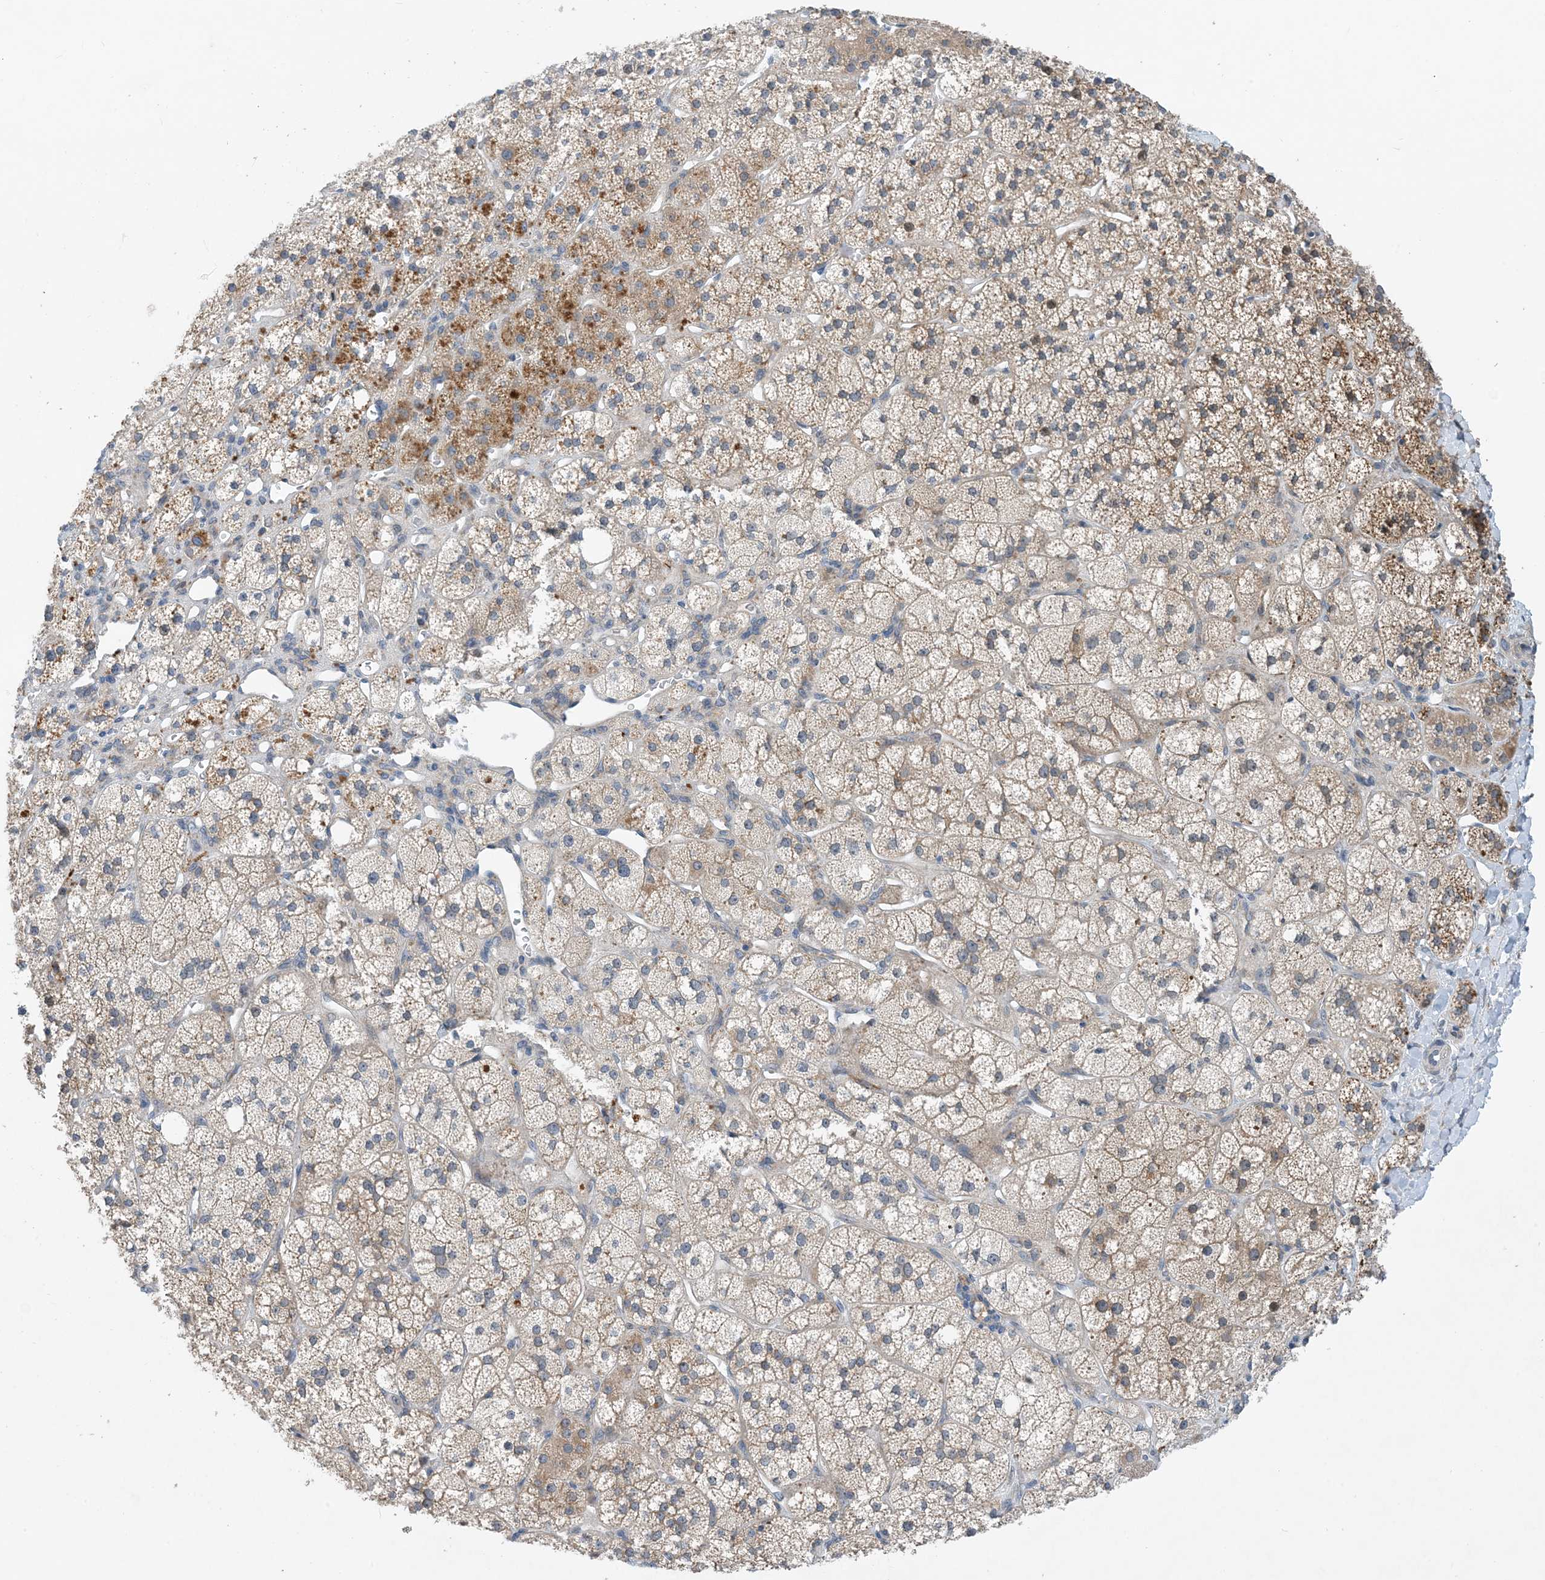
{"staining": {"intensity": "moderate", "quantity": "25%-75%", "location": "cytoplasmic/membranous"}, "tissue": "adrenal gland", "cell_type": "Glandular cells", "image_type": "normal", "snomed": [{"axis": "morphology", "description": "Normal tissue, NOS"}, {"axis": "topography", "description": "Adrenal gland"}], "caption": "Human adrenal gland stained for a protein (brown) displays moderate cytoplasmic/membranous positive positivity in about 25%-75% of glandular cells.", "gene": "PHOSPHO2", "patient": {"sex": "male", "age": 61}}